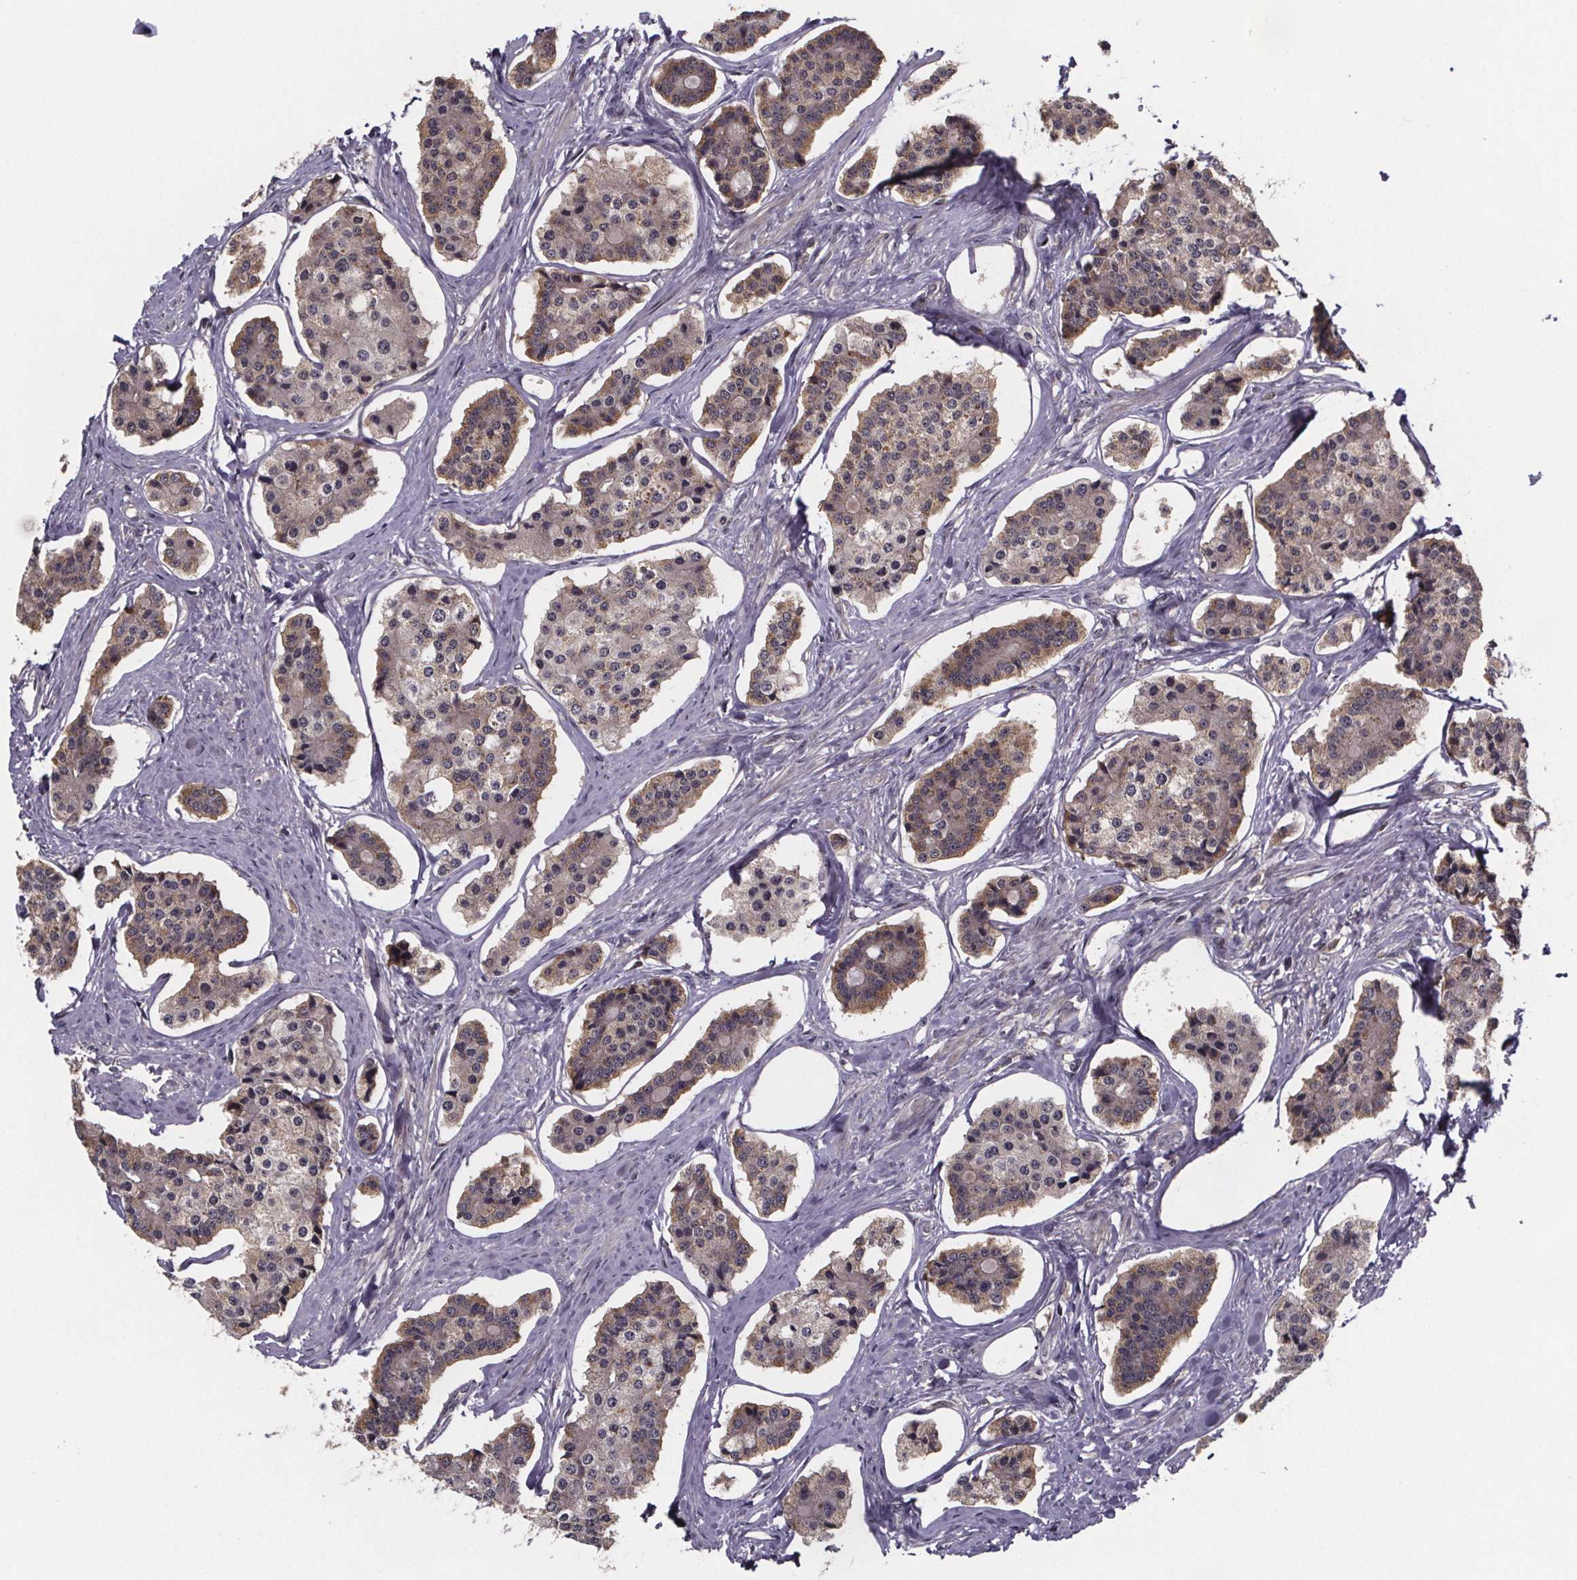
{"staining": {"intensity": "weak", "quantity": "25%-75%", "location": "cytoplasmic/membranous"}, "tissue": "carcinoid", "cell_type": "Tumor cells", "image_type": "cancer", "snomed": [{"axis": "morphology", "description": "Carcinoid, malignant, NOS"}, {"axis": "topography", "description": "Small intestine"}], "caption": "Tumor cells demonstrate low levels of weak cytoplasmic/membranous positivity in about 25%-75% of cells in carcinoid.", "gene": "FN3KRP", "patient": {"sex": "female", "age": 65}}